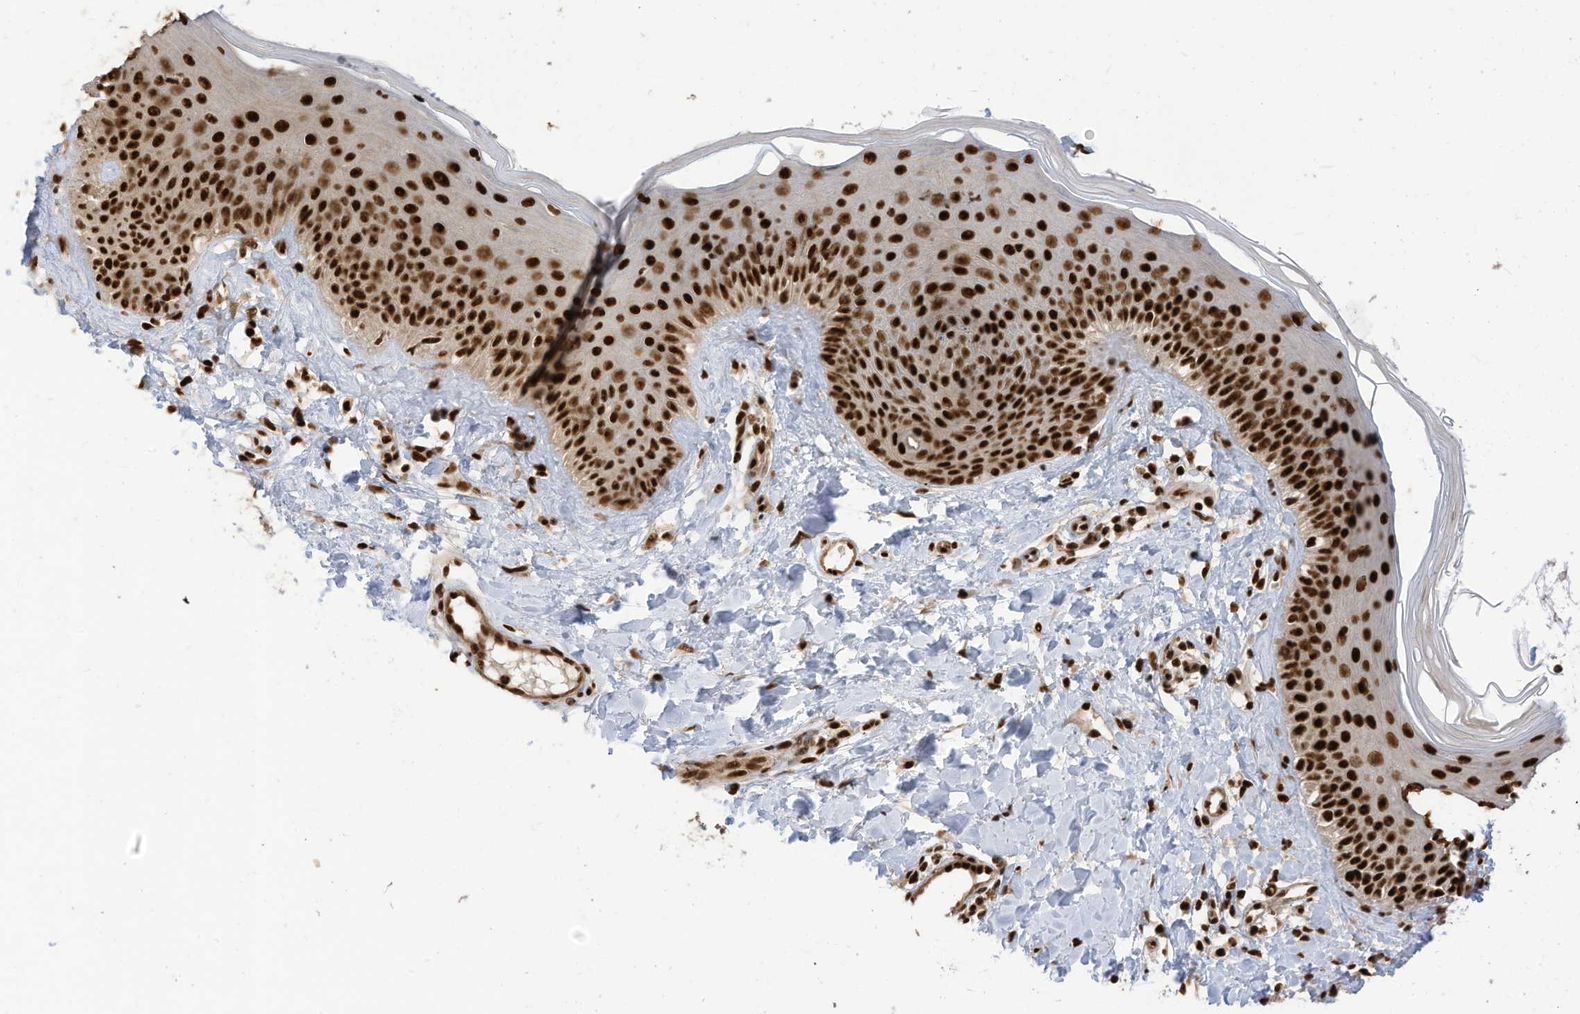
{"staining": {"intensity": "strong", "quantity": ">75%", "location": "nuclear"}, "tissue": "skin", "cell_type": "Fibroblasts", "image_type": "normal", "snomed": [{"axis": "morphology", "description": "Normal tissue, NOS"}, {"axis": "topography", "description": "Skin"}], "caption": "Human skin stained with a brown dye demonstrates strong nuclear positive expression in approximately >75% of fibroblasts.", "gene": "SF3A3", "patient": {"sex": "male", "age": 52}}